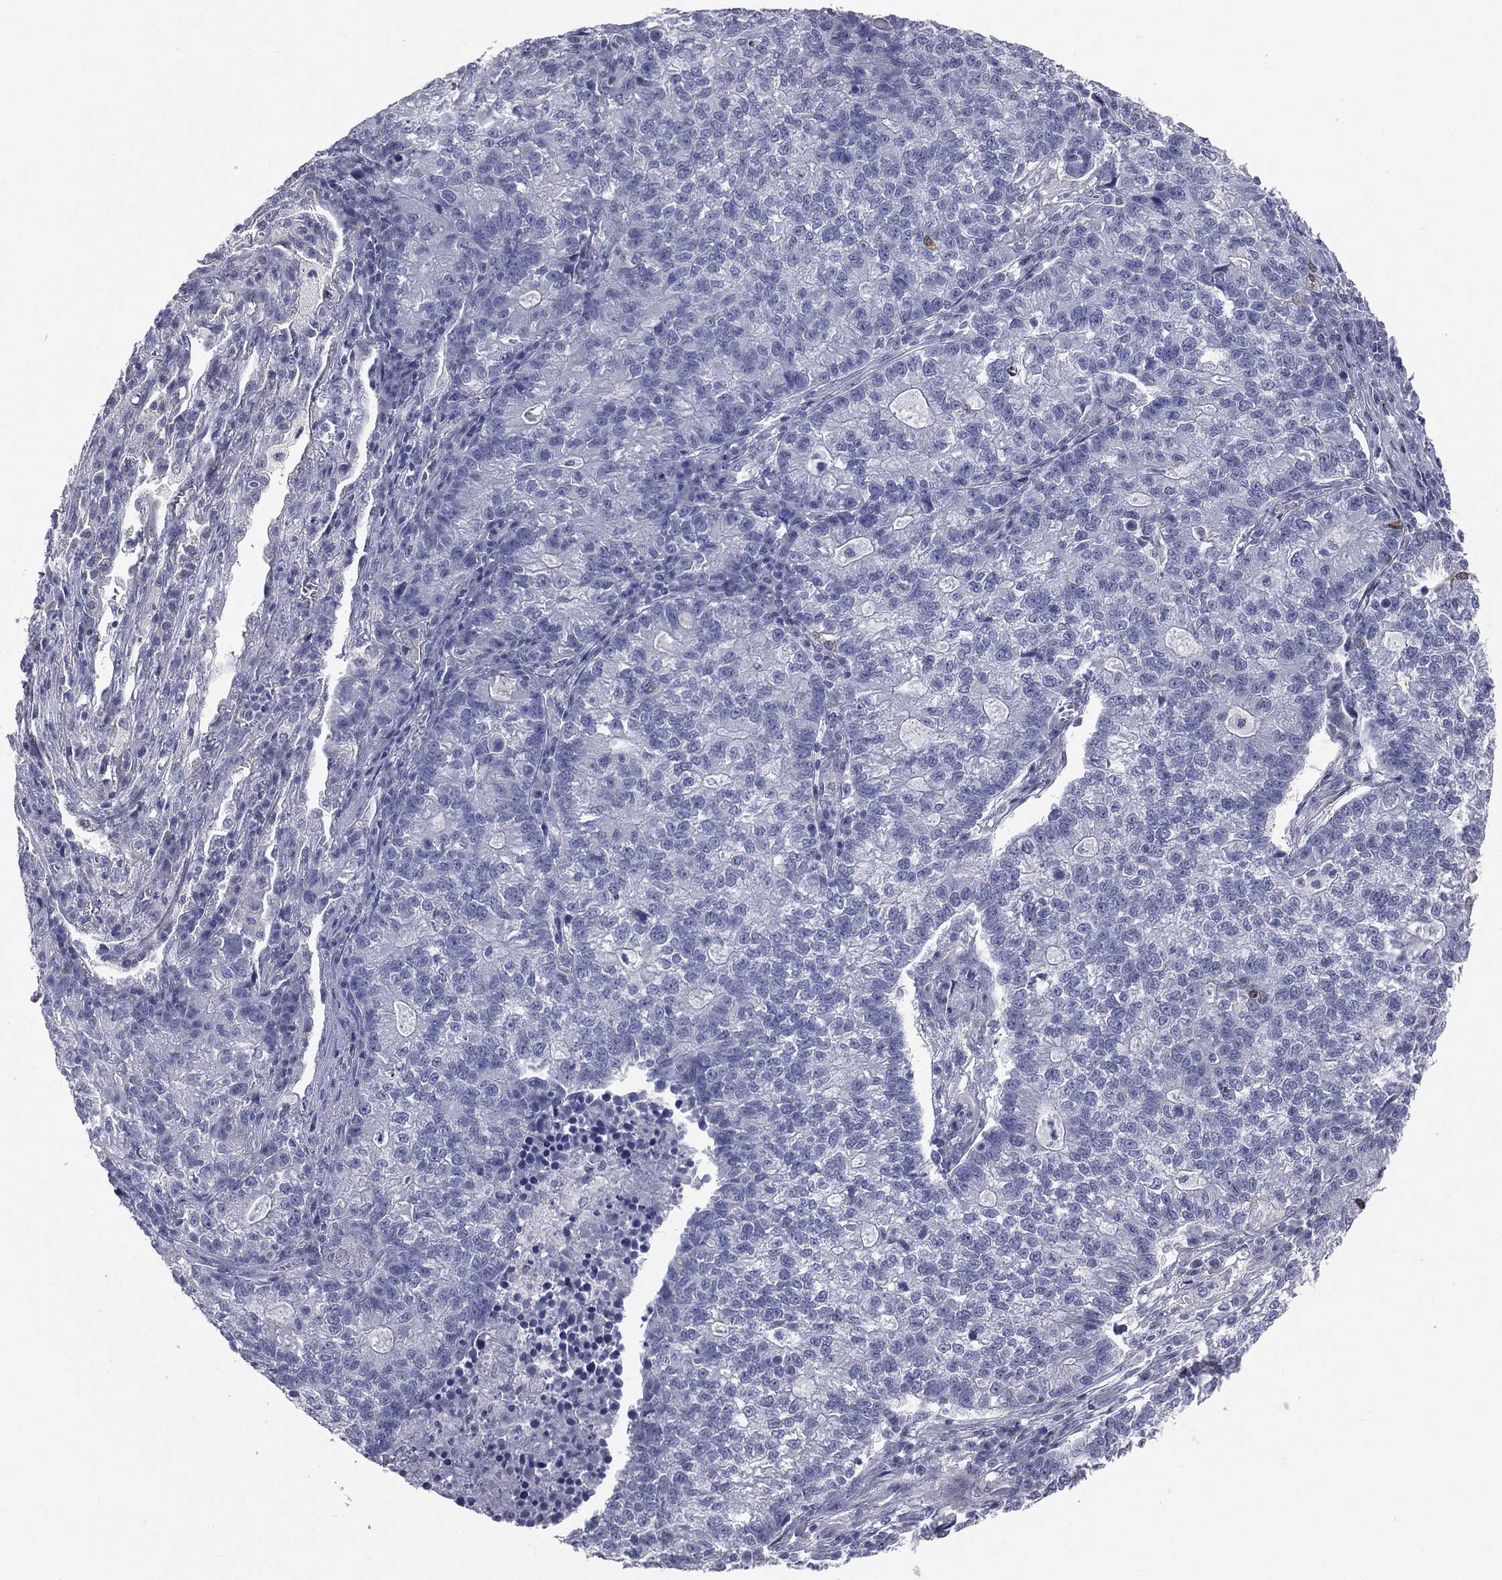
{"staining": {"intensity": "negative", "quantity": "none", "location": "none"}, "tissue": "lung cancer", "cell_type": "Tumor cells", "image_type": "cancer", "snomed": [{"axis": "morphology", "description": "Adenocarcinoma, NOS"}, {"axis": "topography", "description": "Lung"}], "caption": "An IHC image of lung cancer (adenocarcinoma) is shown. There is no staining in tumor cells of lung cancer (adenocarcinoma). (DAB (3,3'-diaminobenzidine) IHC with hematoxylin counter stain).", "gene": "DMKN", "patient": {"sex": "male", "age": 57}}